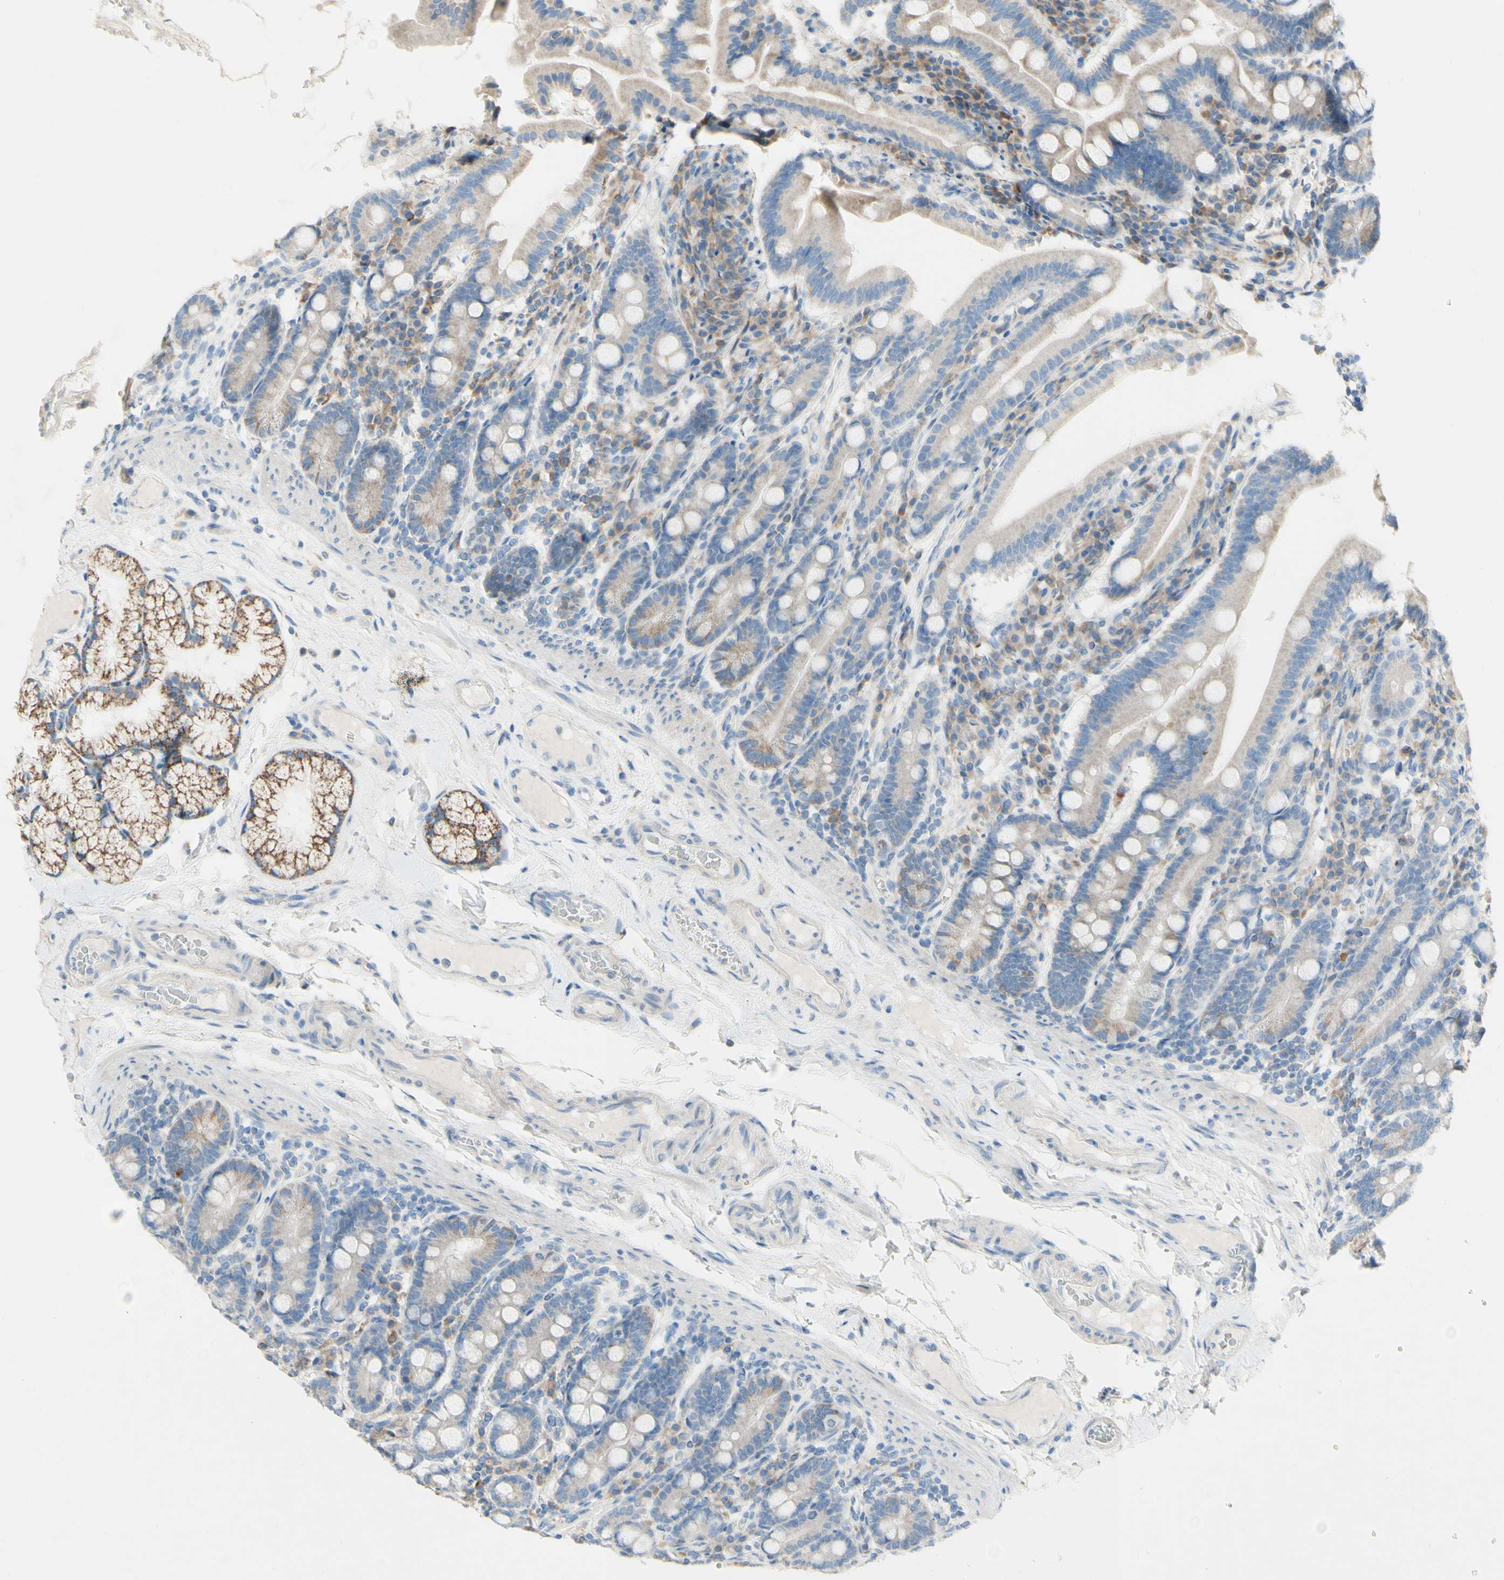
{"staining": {"intensity": "weak", "quantity": "25%-75%", "location": "cytoplasmic/membranous"}, "tissue": "duodenum", "cell_type": "Glandular cells", "image_type": "normal", "snomed": [{"axis": "morphology", "description": "Normal tissue, NOS"}, {"axis": "topography", "description": "Duodenum"}], "caption": "Brown immunohistochemical staining in benign human duodenum demonstrates weak cytoplasmic/membranous staining in about 25%-75% of glandular cells.", "gene": "ACADL", "patient": {"sex": "male", "age": 50}}